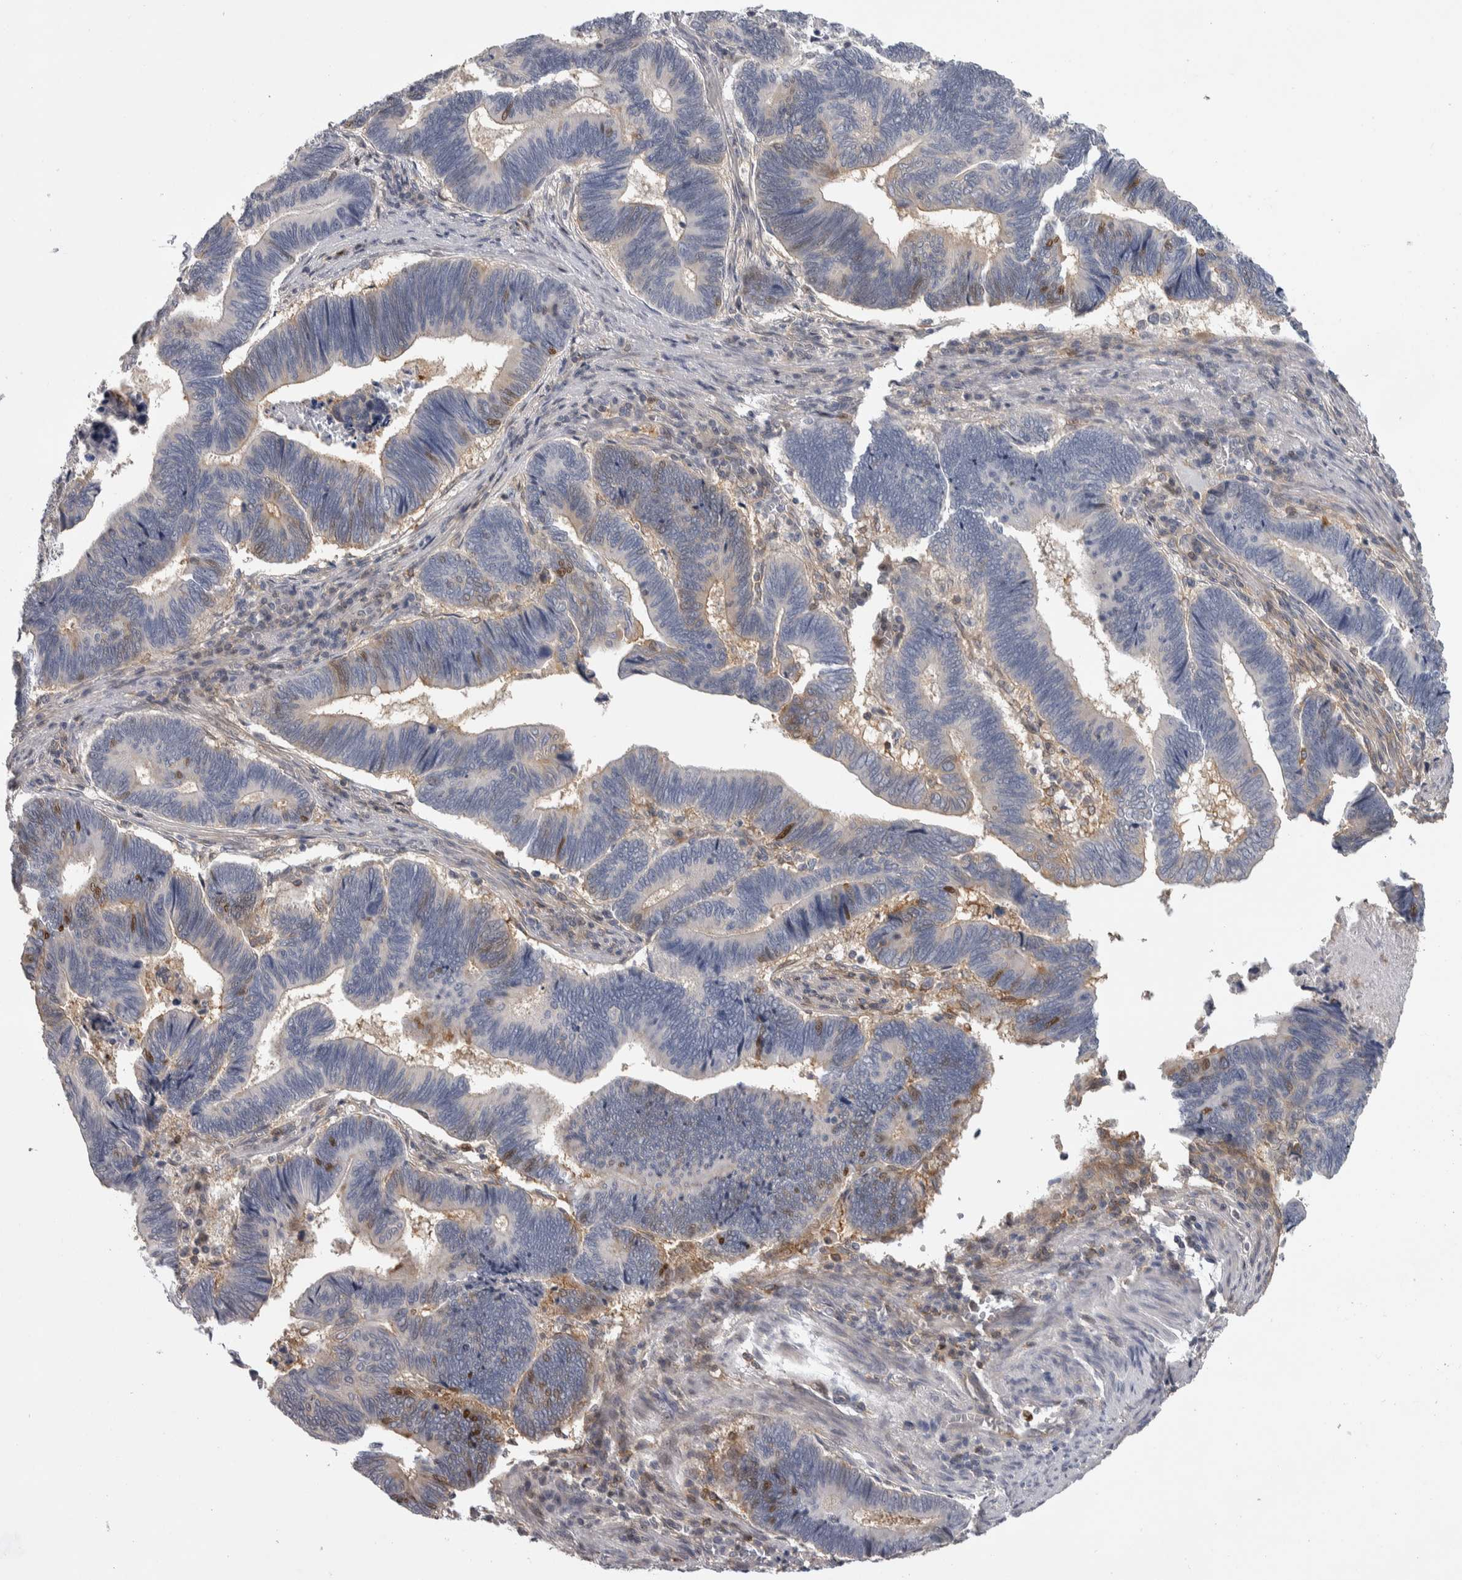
{"staining": {"intensity": "weak", "quantity": "<25%", "location": "cytoplasmic/membranous"}, "tissue": "pancreatic cancer", "cell_type": "Tumor cells", "image_type": "cancer", "snomed": [{"axis": "morphology", "description": "Adenocarcinoma, NOS"}, {"axis": "topography", "description": "Pancreas"}], "caption": "Tumor cells show no significant staining in pancreatic cancer (adenocarcinoma).", "gene": "NFKB2", "patient": {"sex": "female", "age": 70}}